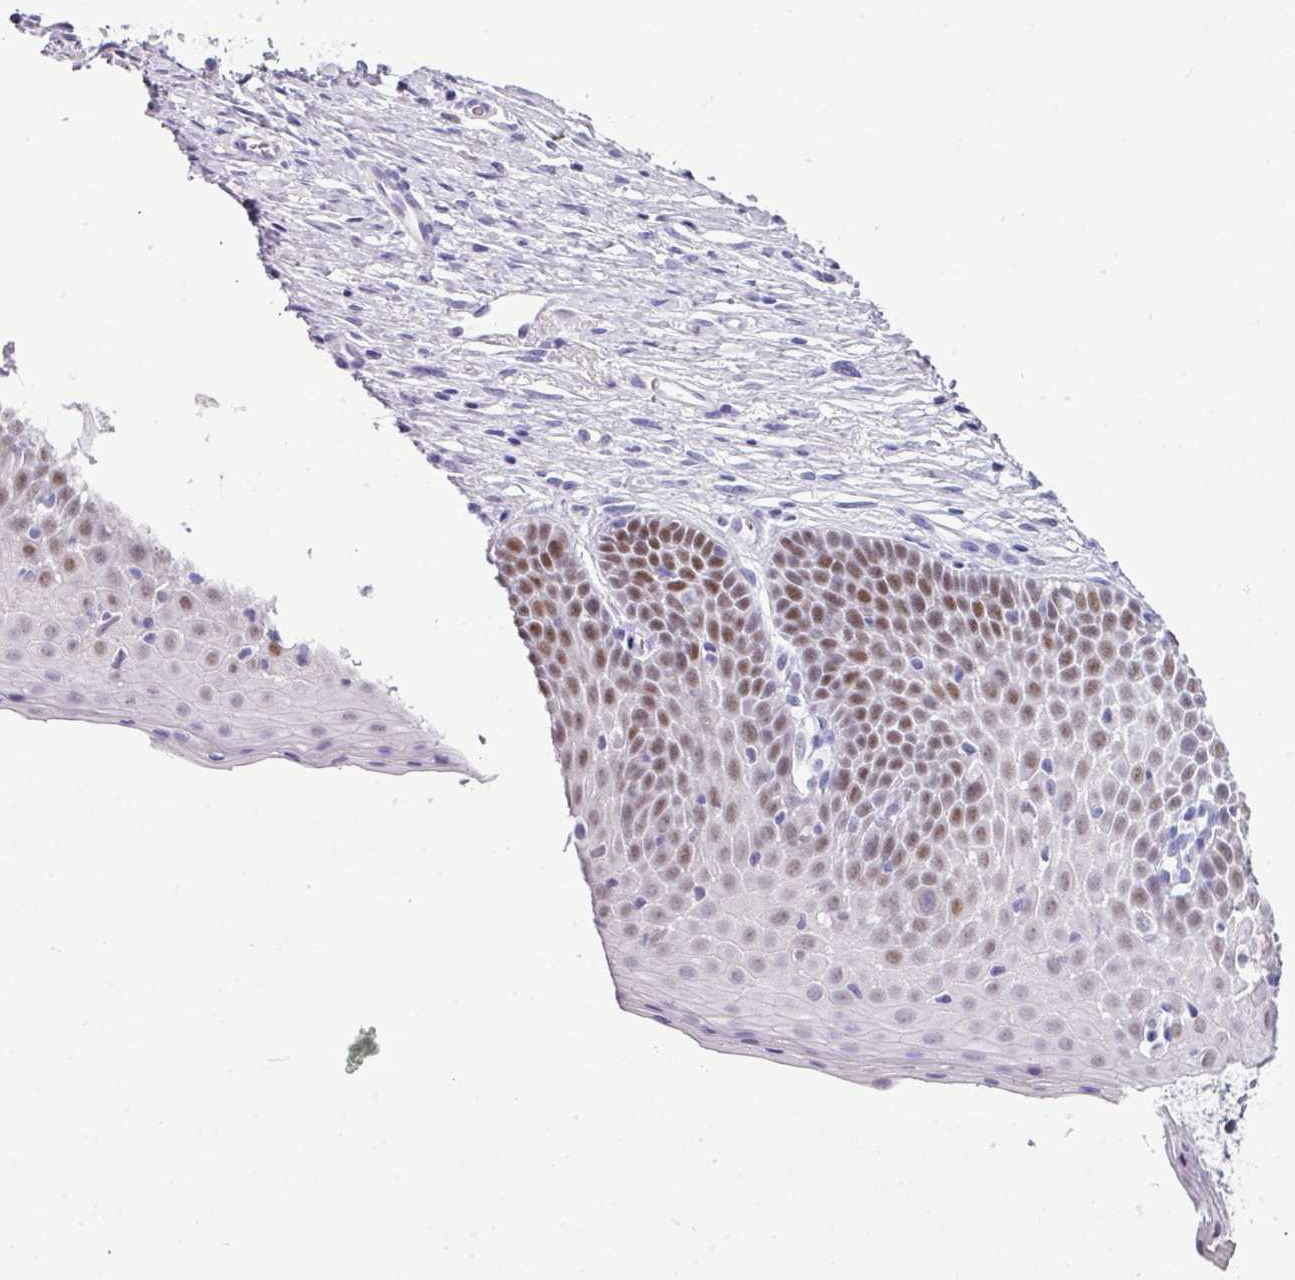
{"staining": {"intensity": "negative", "quantity": "none", "location": "none"}, "tissue": "cervix", "cell_type": "Glandular cells", "image_type": "normal", "snomed": [{"axis": "morphology", "description": "Normal tissue, NOS"}, {"axis": "topography", "description": "Cervix"}], "caption": "The immunohistochemistry image has no significant staining in glandular cells of cervix.", "gene": "BCL11A", "patient": {"sex": "female", "age": 36}}